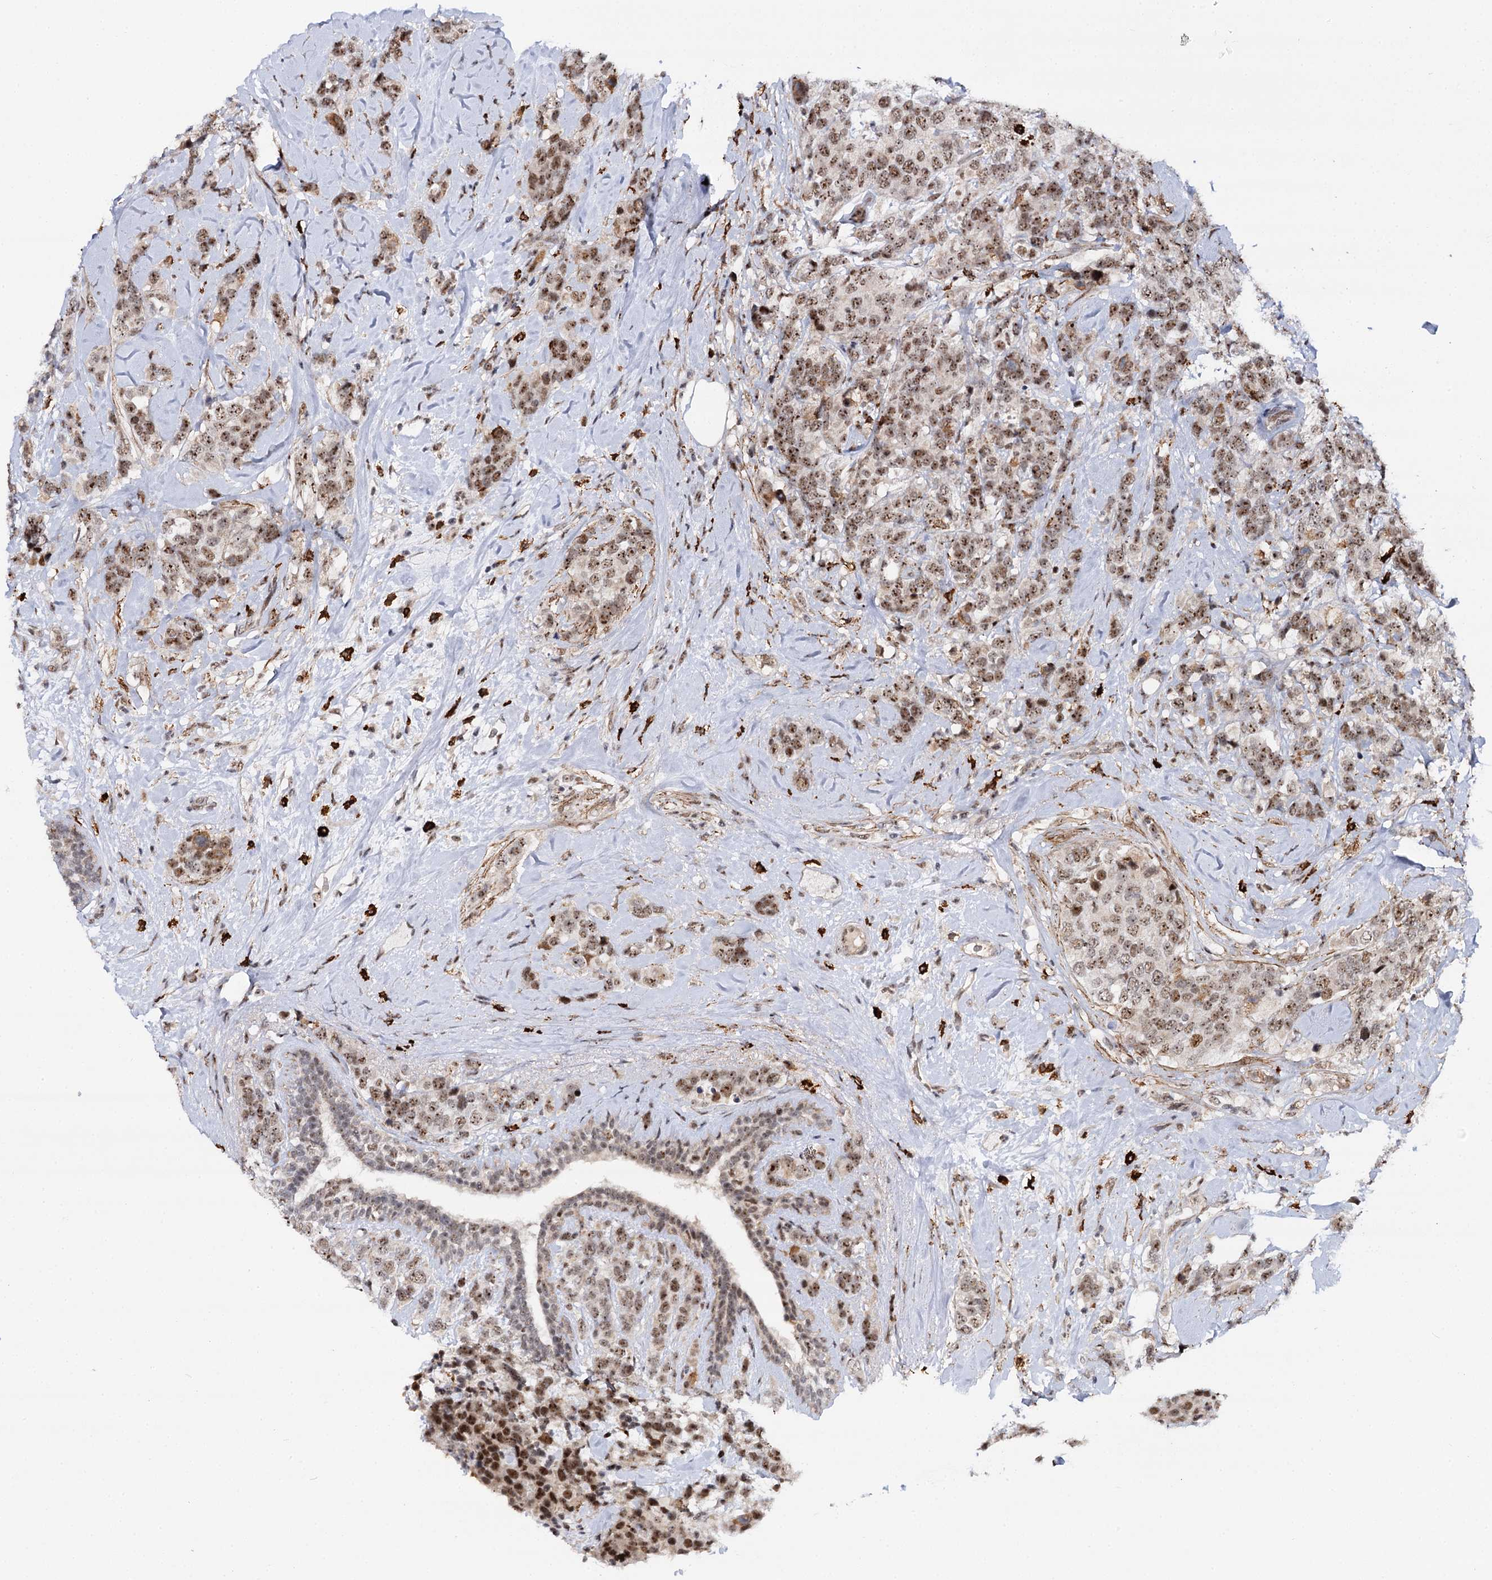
{"staining": {"intensity": "moderate", "quantity": ">75%", "location": "nuclear"}, "tissue": "breast cancer", "cell_type": "Tumor cells", "image_type": "cancer", "snomed": [{"axis": "morphology", "description": "Lobular carcinoma"}, {"axis": "topography", "description": "Breast"}], "caption": "Breast cancer (lobular carcinoma) tissue shows moderate nuclear staining in about >75% of tumor cells", "gene": "BUD13", "patient": {"sex": "female", "age": 59}}